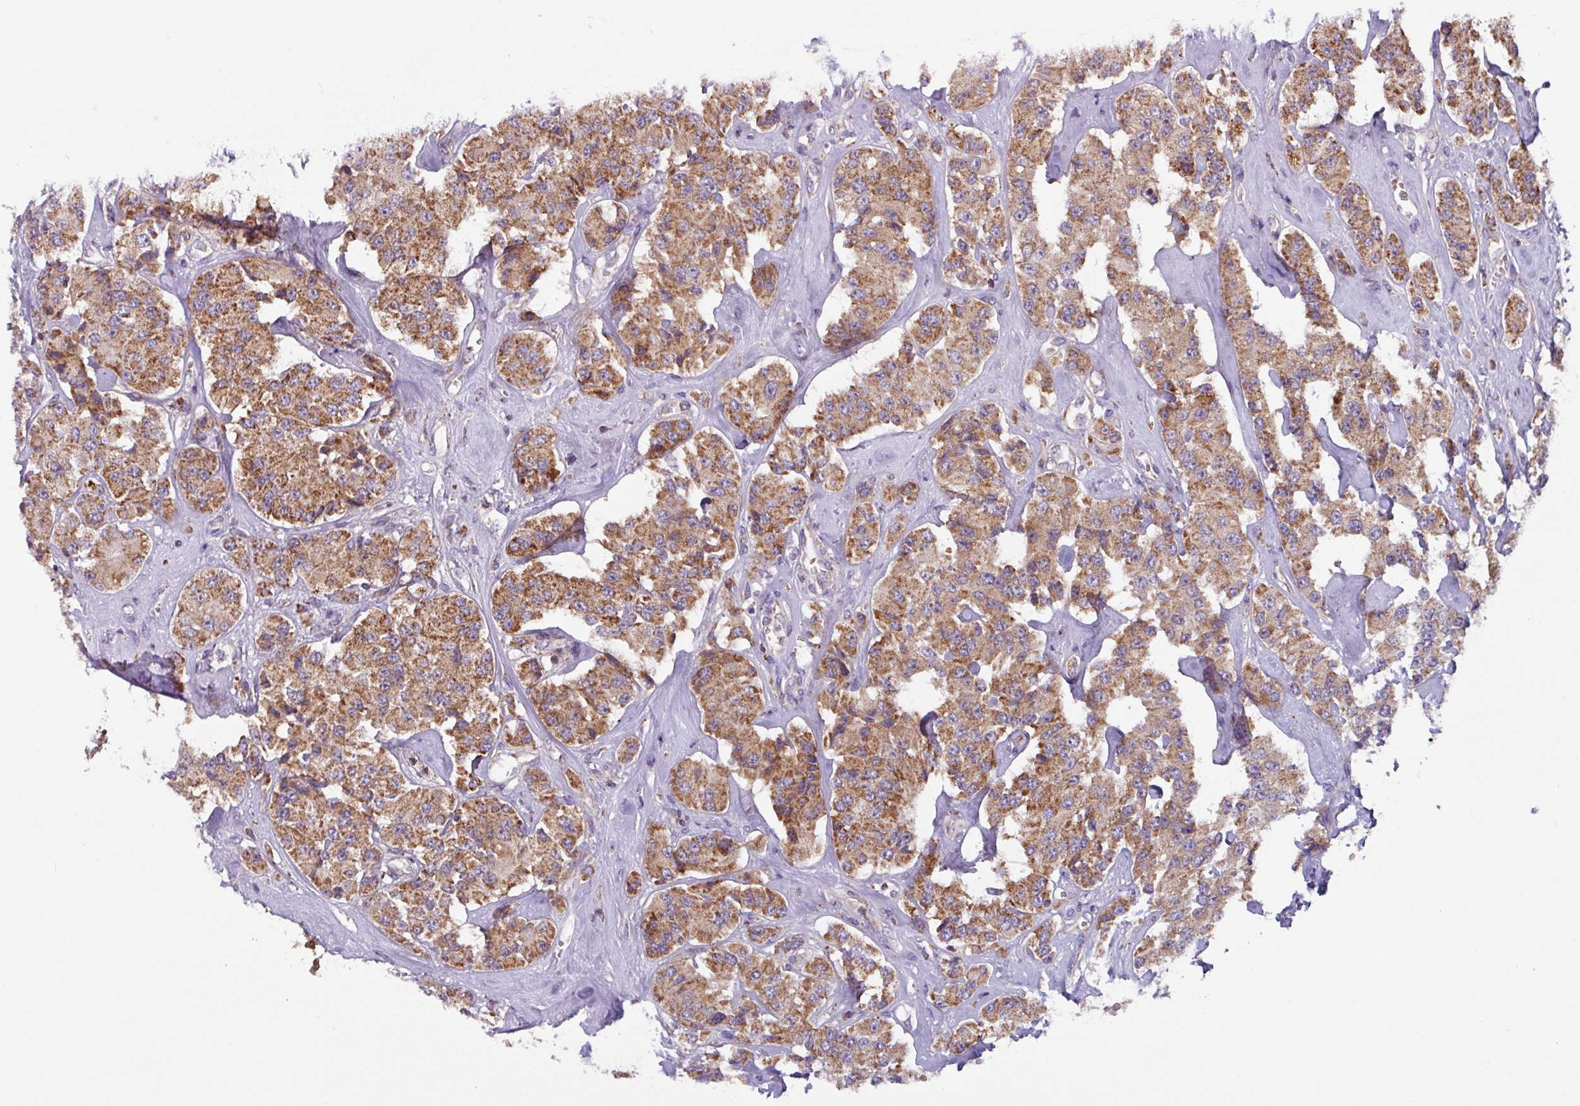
{"staining": {"intensity": "moderate", "quantity": ">75%", "location": "cytoplasmic/membranous"}, "tissue": "carcinoid", "cell_type": "Tumor cells", "image_type": "cancer", "snomed": [{"axis": "morphology", "description": "Carcinoid, malignant, NOS"}, {"axis": "topography", "description": "Pancreas"}], "caption": "Moderate cytoplasmic/membranous expression for a protein is seen in about >75% of tumor cells of malignant carcinoid using immunohistochemistry.", "gene": "AKIRIN1", "patient": {"sex": "male", "age": 41}}